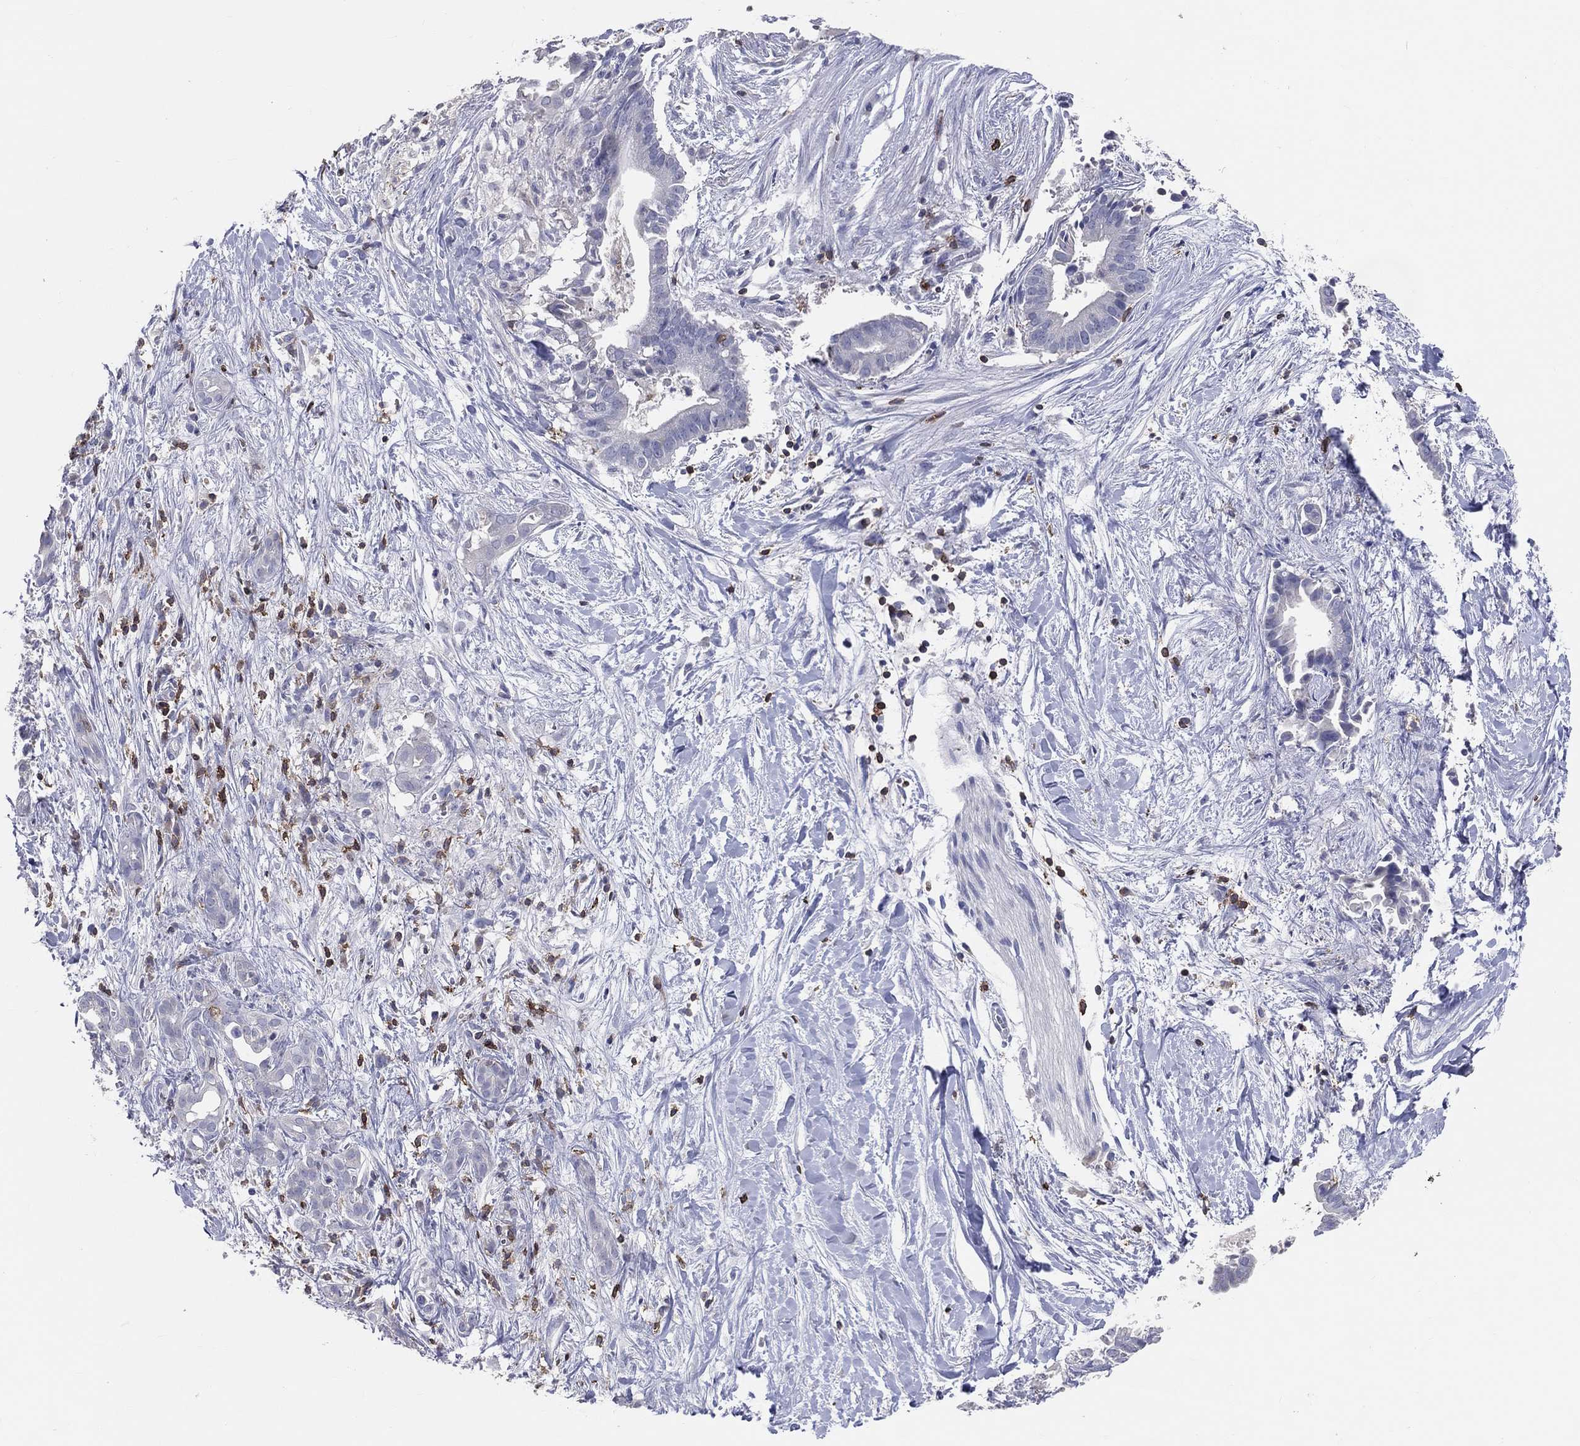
{"staining": {"intensity": "negative", "quantity": "none", "location": "none"}, "tissue": "pancreatic cancer", "cell_type": "Tumor cells", "image_type": "cancer", "snomed": [{"axis": "morphology", "description": "Adenocarcinoma, NOS"}, {"axis": "topography", "description": "Pancreas"}], "caption": "This image is of adenocarcinoma (pancreatic) stained with immunohistochemistry to label a protein in brown with the nuclei are counter-stained blue. There is no expression in tumor cells.", "gene": "LAT", "patient": {"sex": "male", "age": 61}}